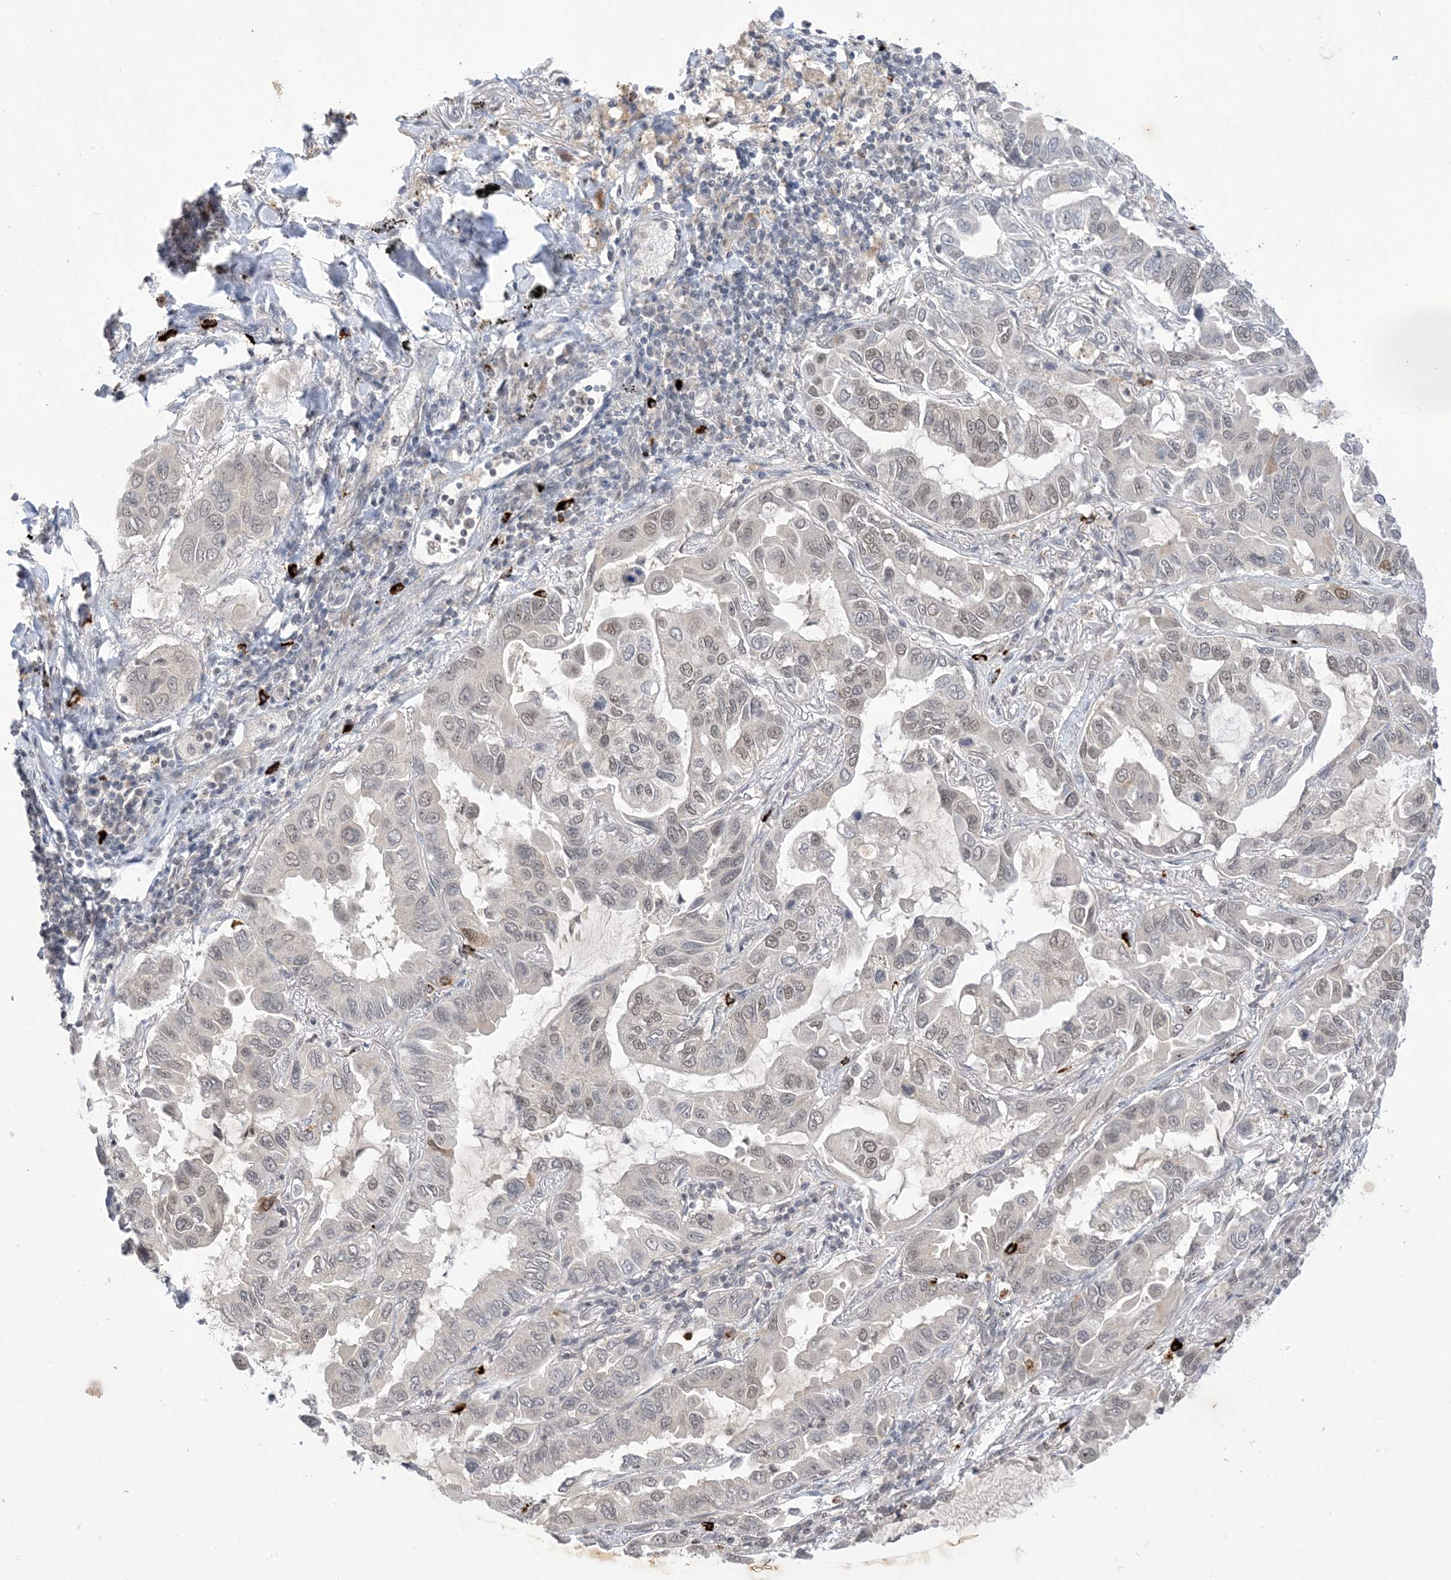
{"staining": {"intensity": "weak", "quantity": "<25%", "location": "nuclear"}, "tissue": "lung cancer", "cell_type": "Tumor cells", "image_type": "cancer", "snomed": [{"axis": "morphology", "description": "Adenocarcinoma, NOS"}, {"axis": "topography", "description": "Lung"}], "caption": "The immunohistochemistry (IHC) image has no significant staining in tumor cells of lung adenocarcinoma tissue. (DAB (3,3'-diaminobenzidine) immunohistochemistry with hematoxylin counter stain).", "gene": "RANBP9", "patient": {"sex": "male", "age": 64}}